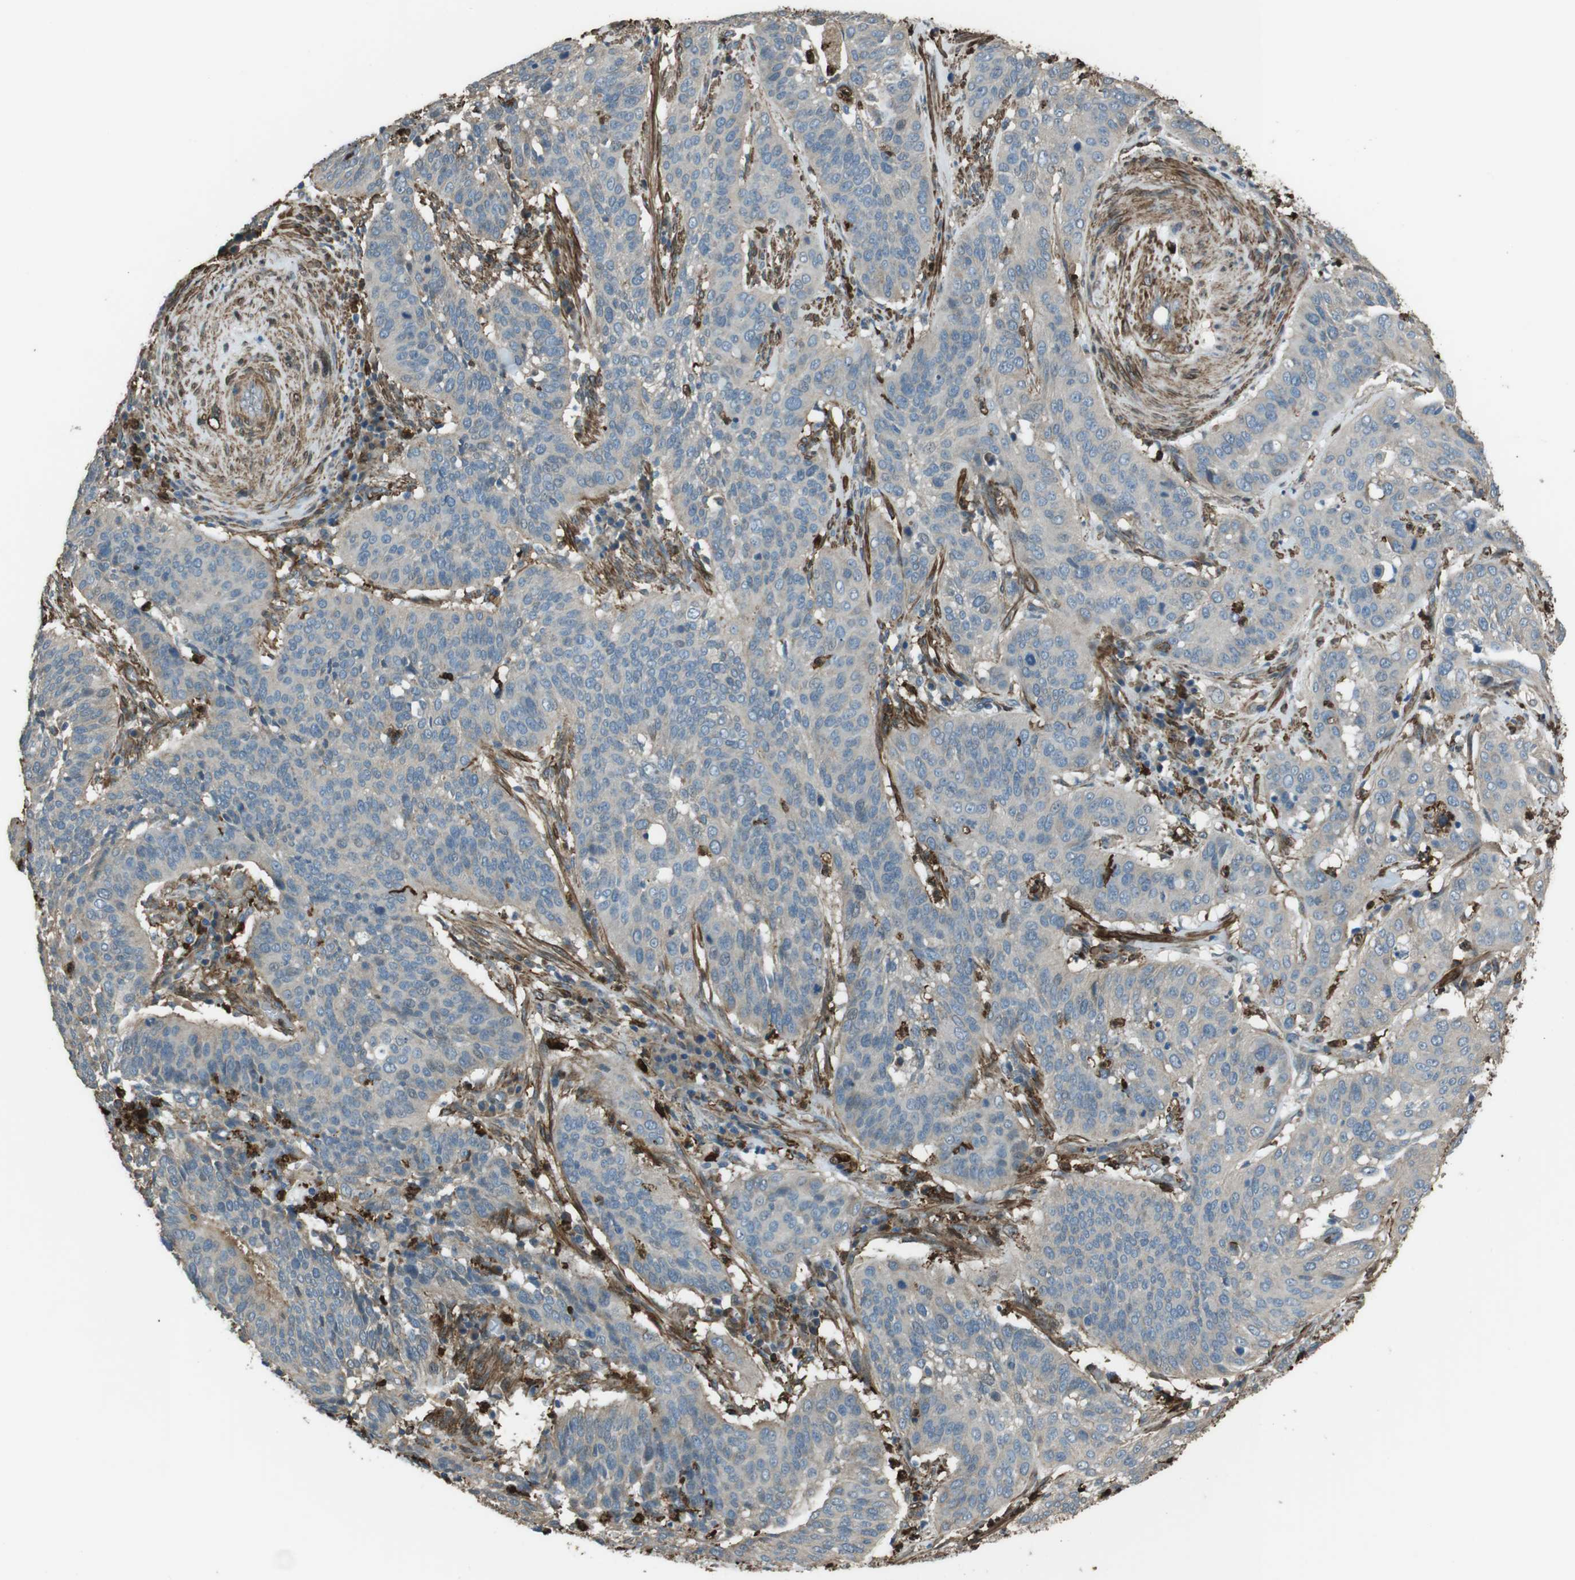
{"staining": {"intensity": "negative", "quantity": "none", "location": "none"}, "tissue": "cervical cancer", "cell_type": "Tumor cells", "image_type": "cancer", "snomed": [{"axis": "morphology", "description": "Normal tissue, NOS"}, {"axis": "morphology", "description": "Squamous cell carcinoma, NOS"}, {"axis": "topography", "description": "Cervix"}], "caption": "This is an immunohistochemistry image of human cervical cancer (squamous cell carcinoma). There is no expression in tumor cells.", "gene": "SFT2D1", "patient": {"sex": "female", "age": 39}}